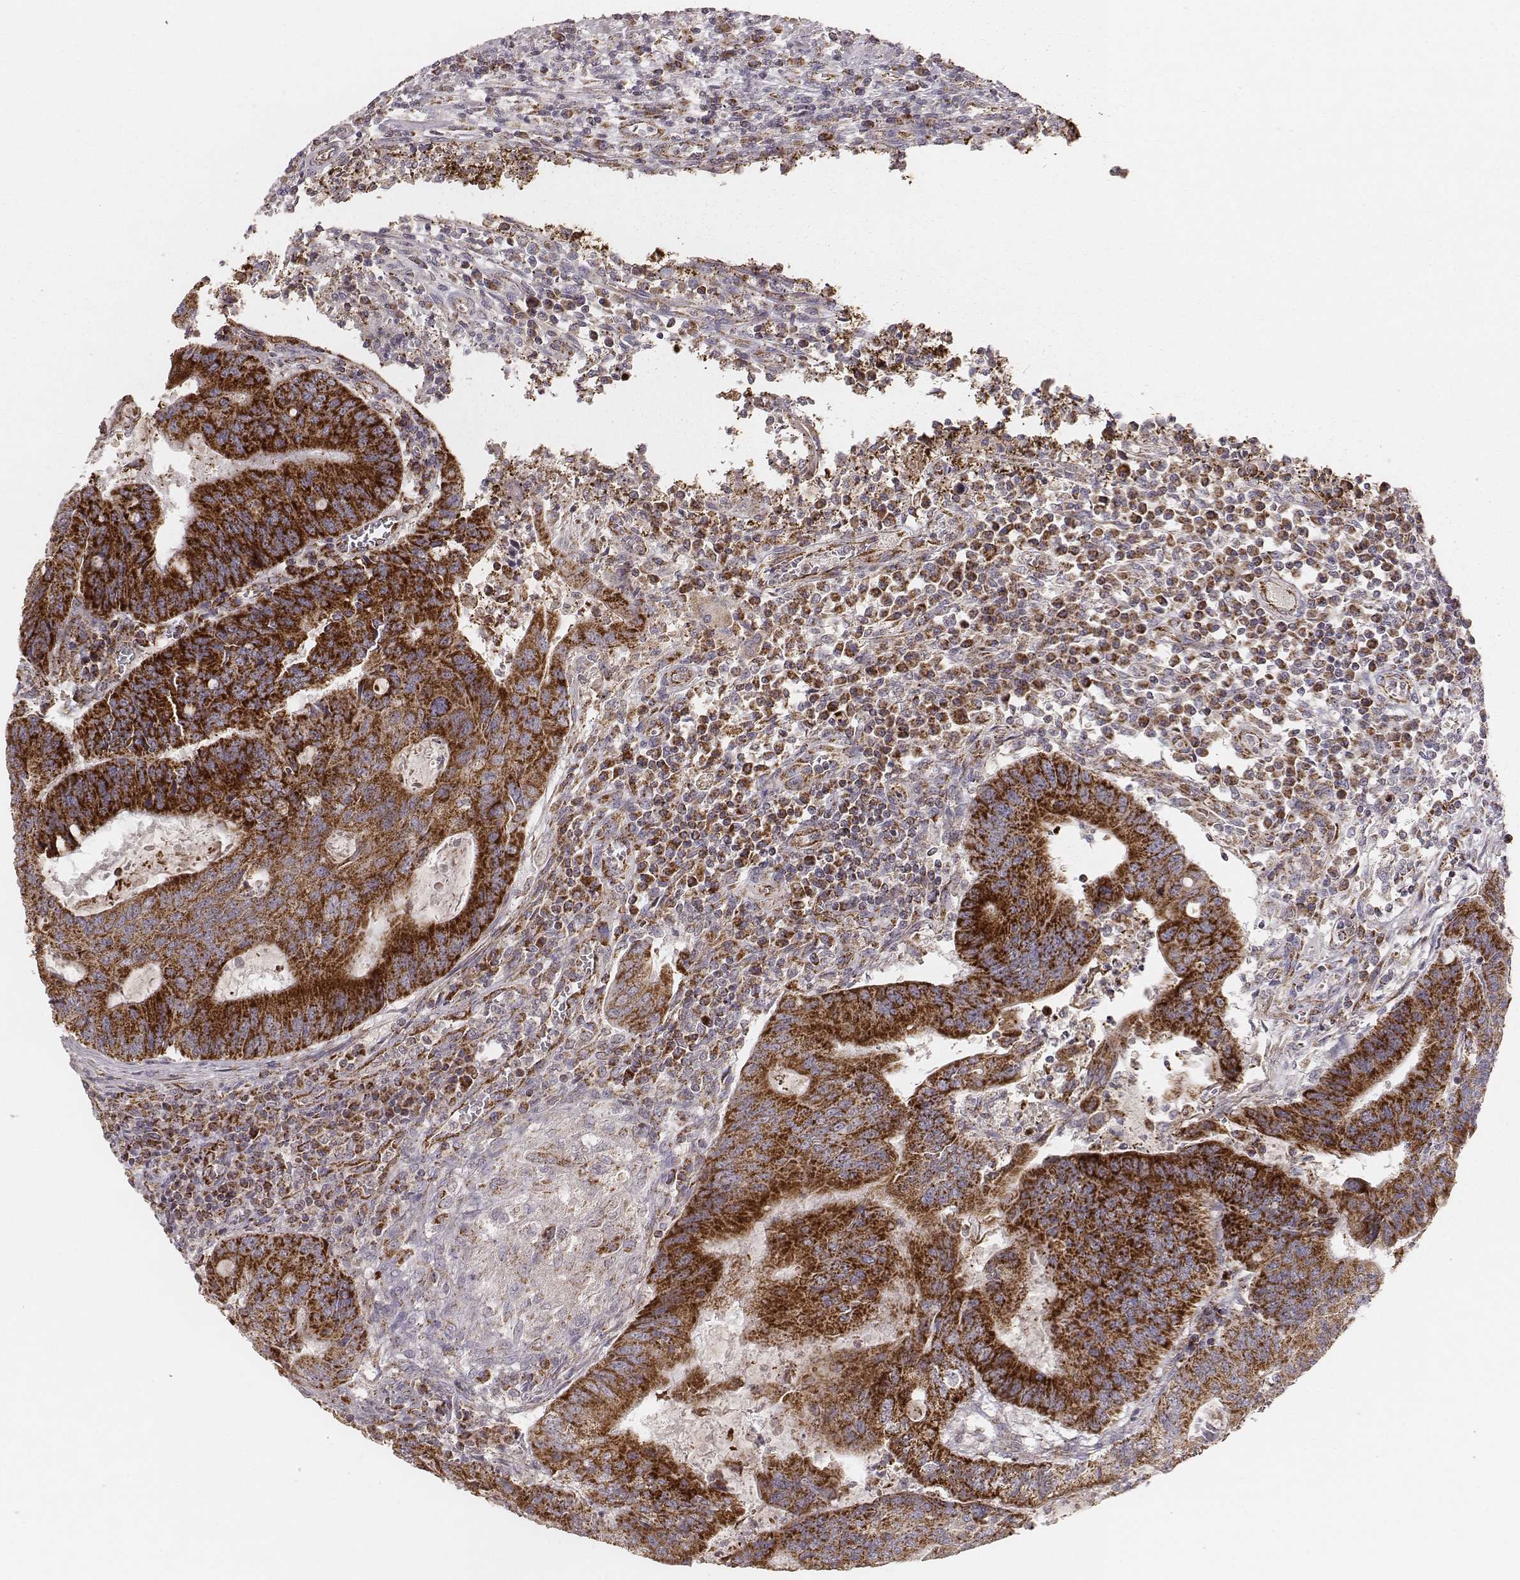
{"staining": {"intensity": "strong", "quantity": ">75%", "location": "cytoplasmic/membranous"}, "tissue": "colorectal cancer", "cell_type": "Tumor cells", "image_type": "cancer", "snomed": [{"axis": "morphology", "description": "Adenocarcinoma, NOS"}, {"axis": "topography", "description": "Colon"}], "caption": "A brown stain labels strong cytoplasmic/membranous expression of a protein in colorectal adenocarcinoma tumor cells. Nuclei are stained in blue.", "gene": "TUFM", "patient": {"sex": "male", "age": 67}}